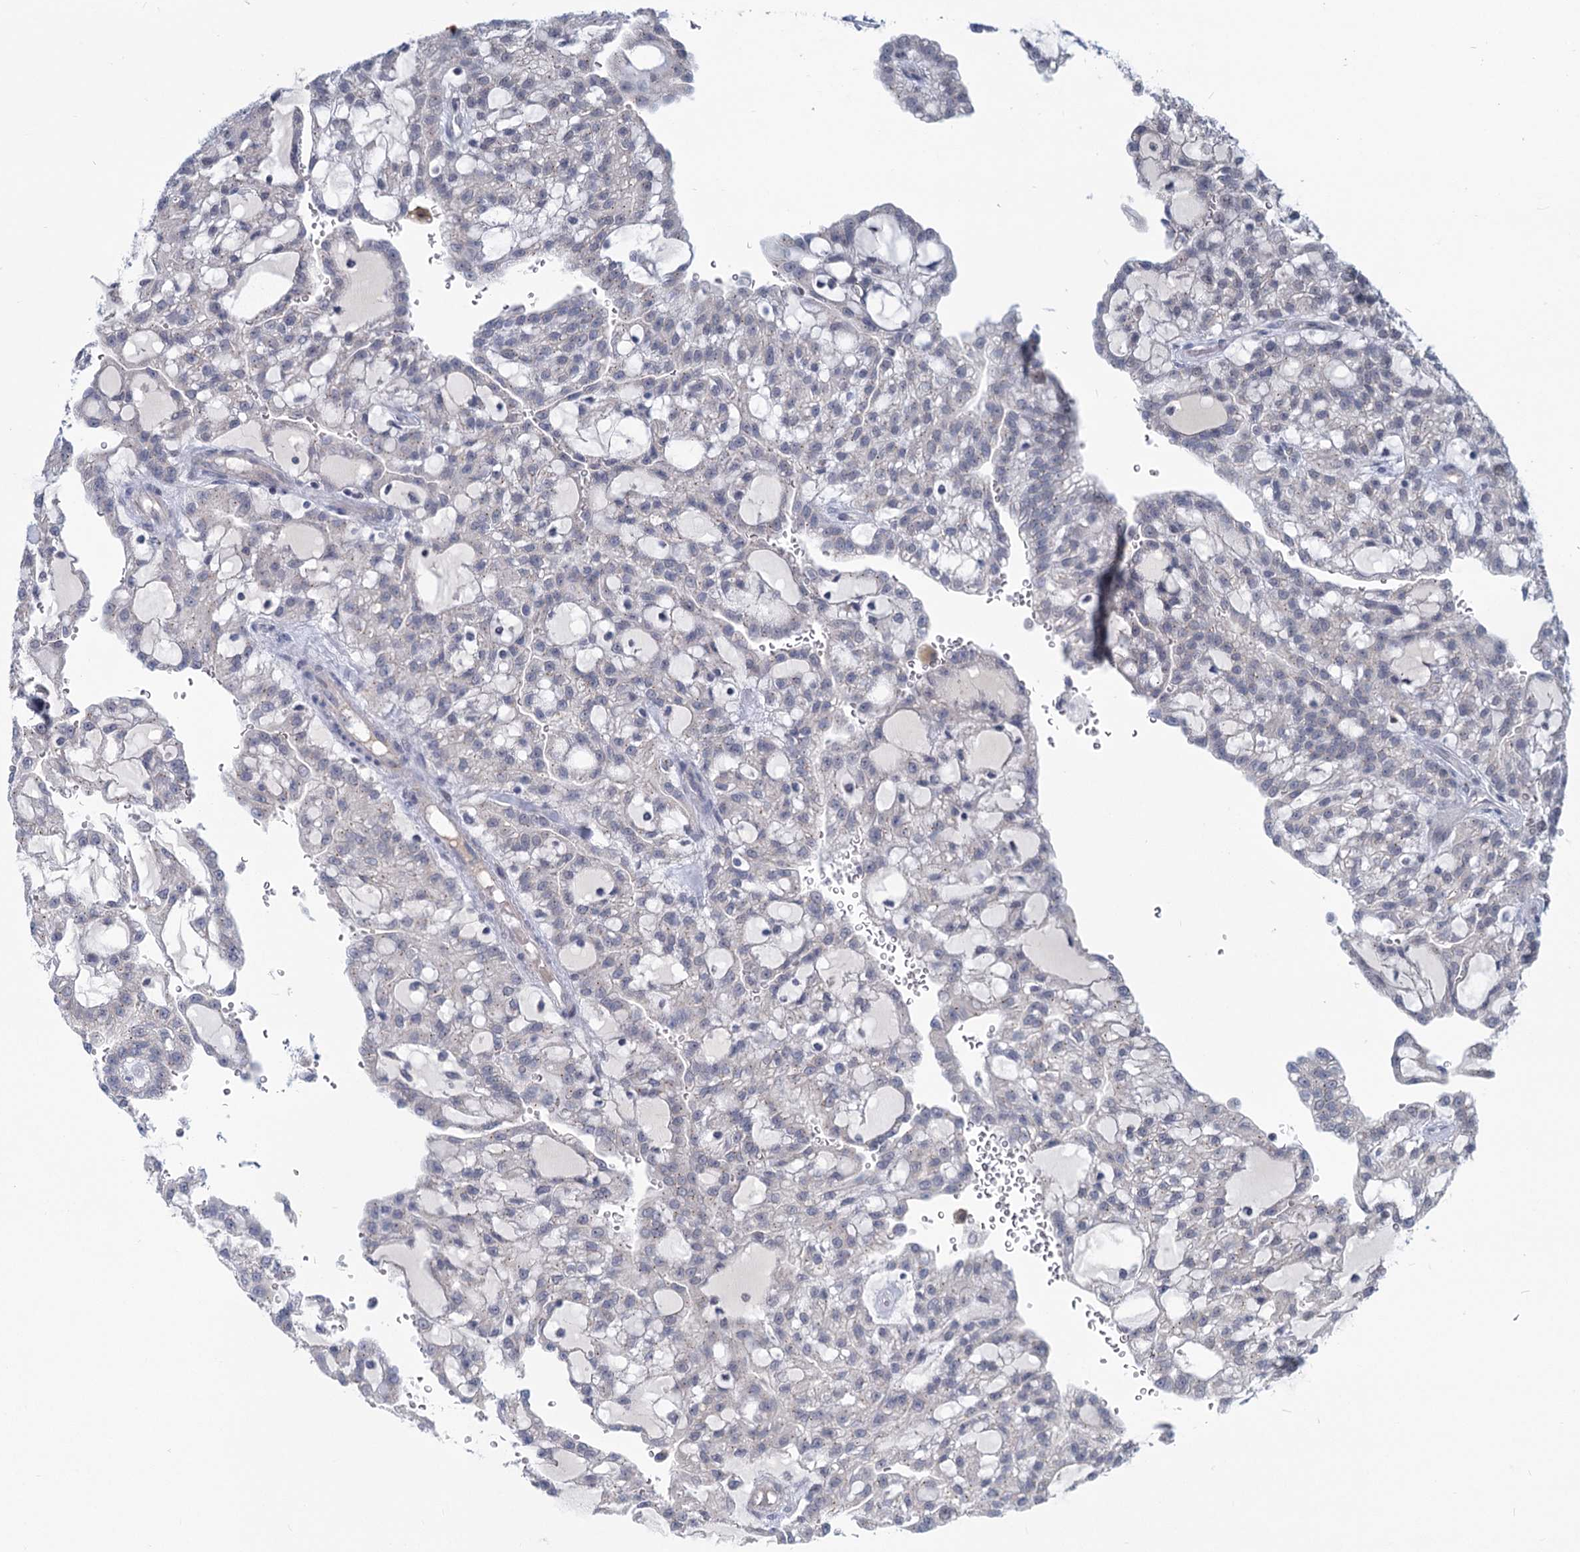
{"staining": {"intensity": "negative", "quantity": "none", "location": "none"}, "tissue": "renal cancer", "cell_type": "Tumor cells", "image_type": "cancer", "snomed": [{"axis": "morphology", "description": "Adenocarcinoma, NOS"}, {"axis": "topography", "description": "Kidney"}], "caption": "This is a histopathology image of immunohistochemistry (IHC) staining of adenocarcinoma (renal), which shows no positivity in tumor cells.", "gene": "STAP1", "patient": {"sex": "male", "age": 63}}